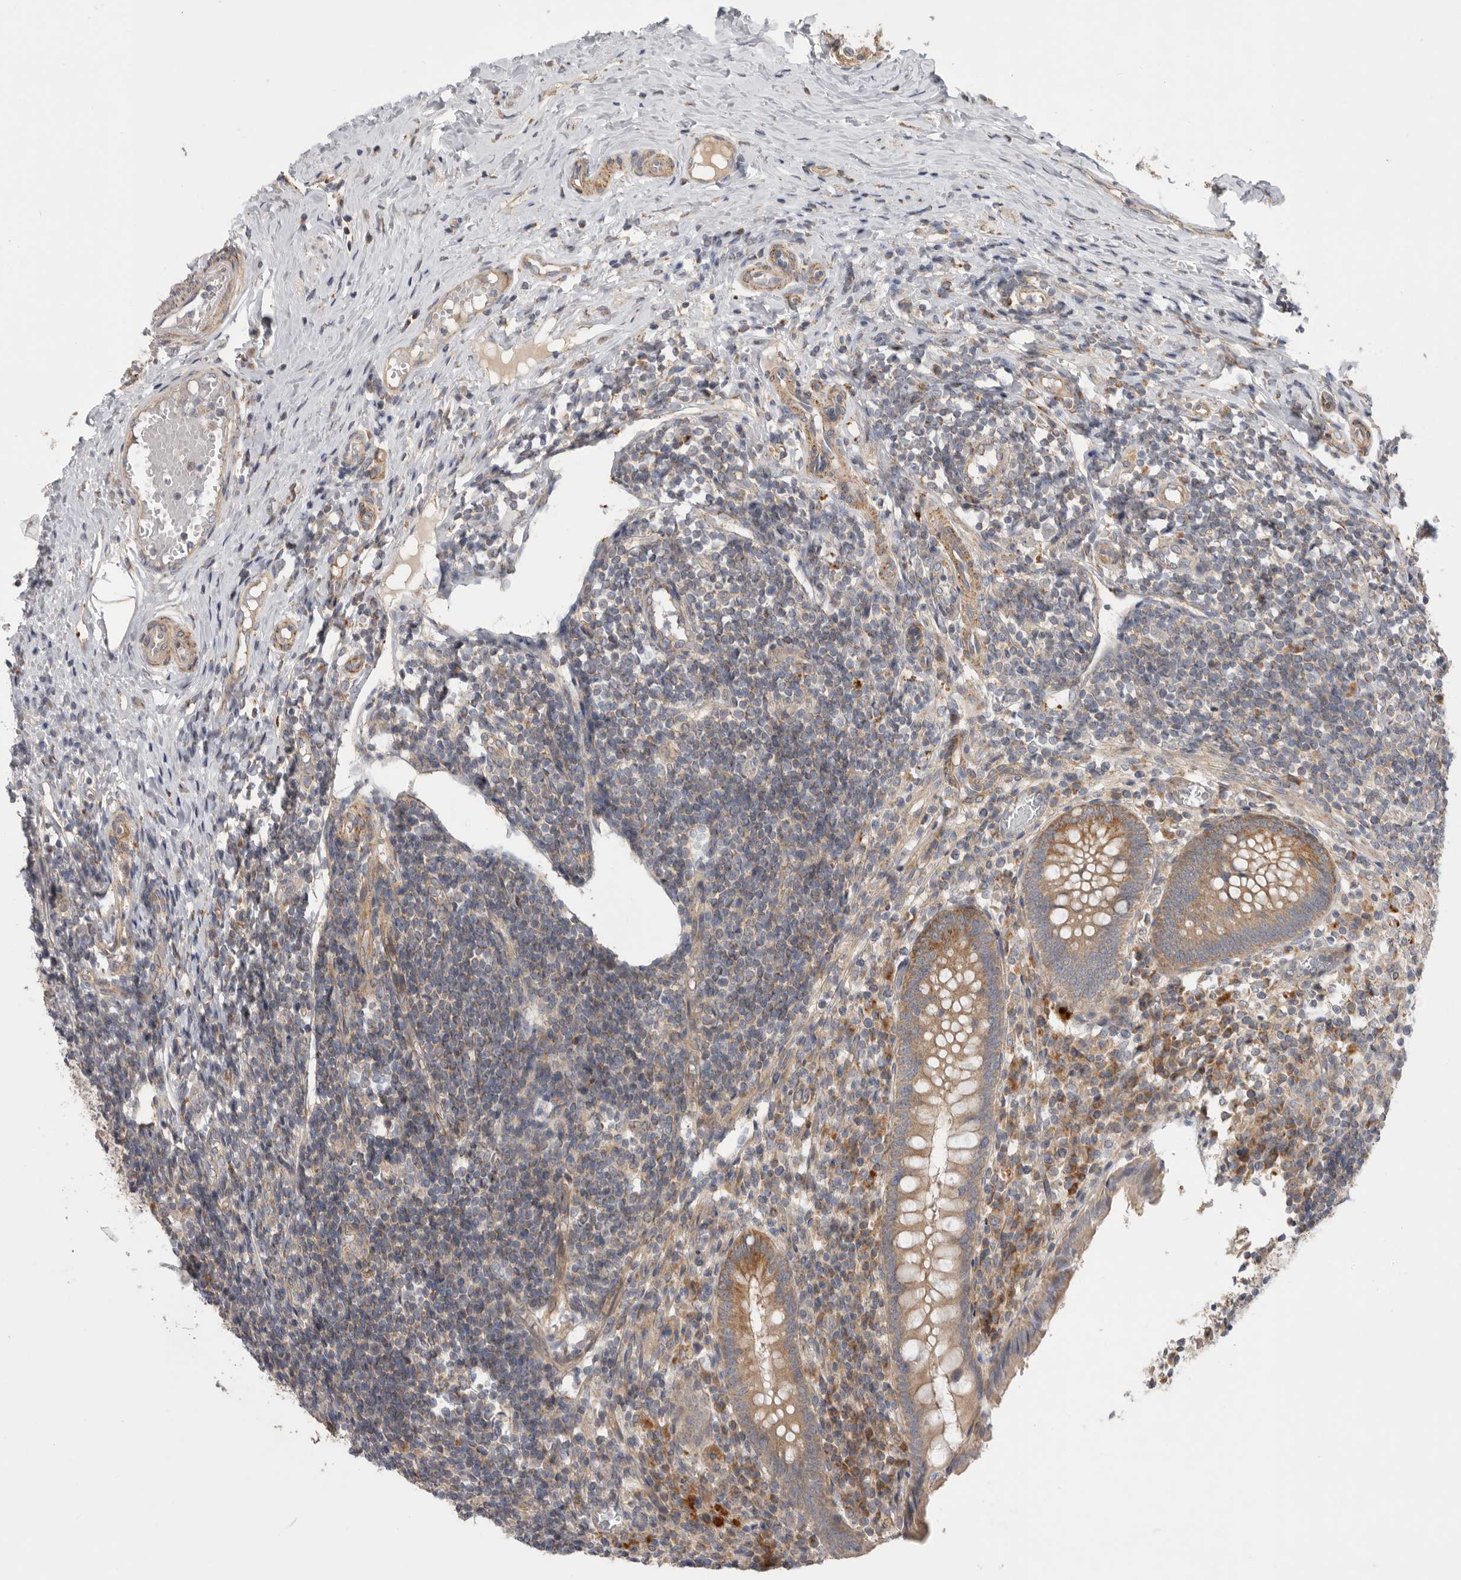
{"staining": {"intensity": "moderate", "quantity": ">75%", "location": "cytoplasmic/membranous"}, "tissue": "appendix", "cell_type": "Glandular cells", "image_type": "normal", "snomed": [{"axis": "morphology", "description": "Normal tissue, NOS"}, {"axis": "topography", "description": "Appendix"}], "caption": "Immunohistochemistry (IHC) photomicrograph of normal human appendix stained for a protein (brown), which reveals medium levels of moderate cytoplasmic/membranous staining in about >75% of glandular cells.", "gene": "MTFR1L", "patient": {"sex": "female", "age": 17}}